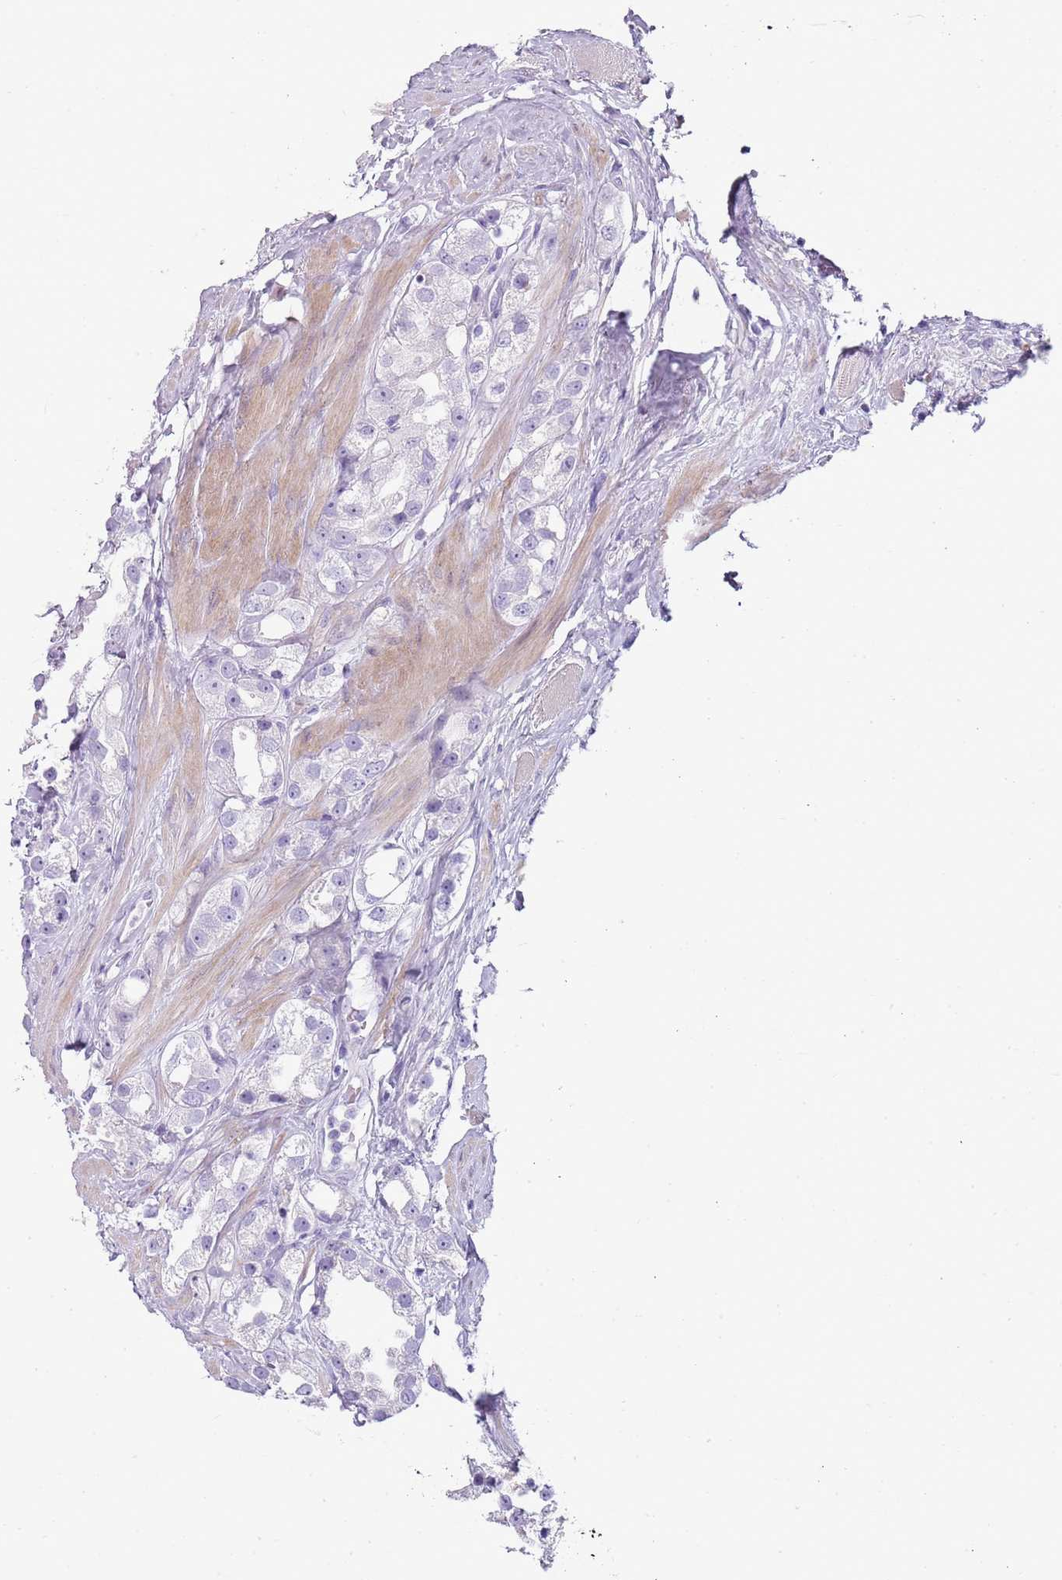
{"staining": {"intensity": "negative", "quantity": "none", "location": "none"}, "tissue": "prostate cancer", "cell_type": "Tumor cells", "image_type": "cancer", "snomed": [{"axis": "morphology", "description": "Adenocarcinoma, NOS"}, {"axis": "topography", "description": "Prostate"}], "caption": "Immunohistochemical staining of human prostate cancer (adenocarcinoma) exhibits no significant expression in tumor cells. Brightfield microscopy of IHC stained with DAB (3,3'-diaminobenzidine) (brown) and hematoxylin (blue), captured at high magnification.", "gene": "CD177", "patient": {"sex": "male", "age": 79}}